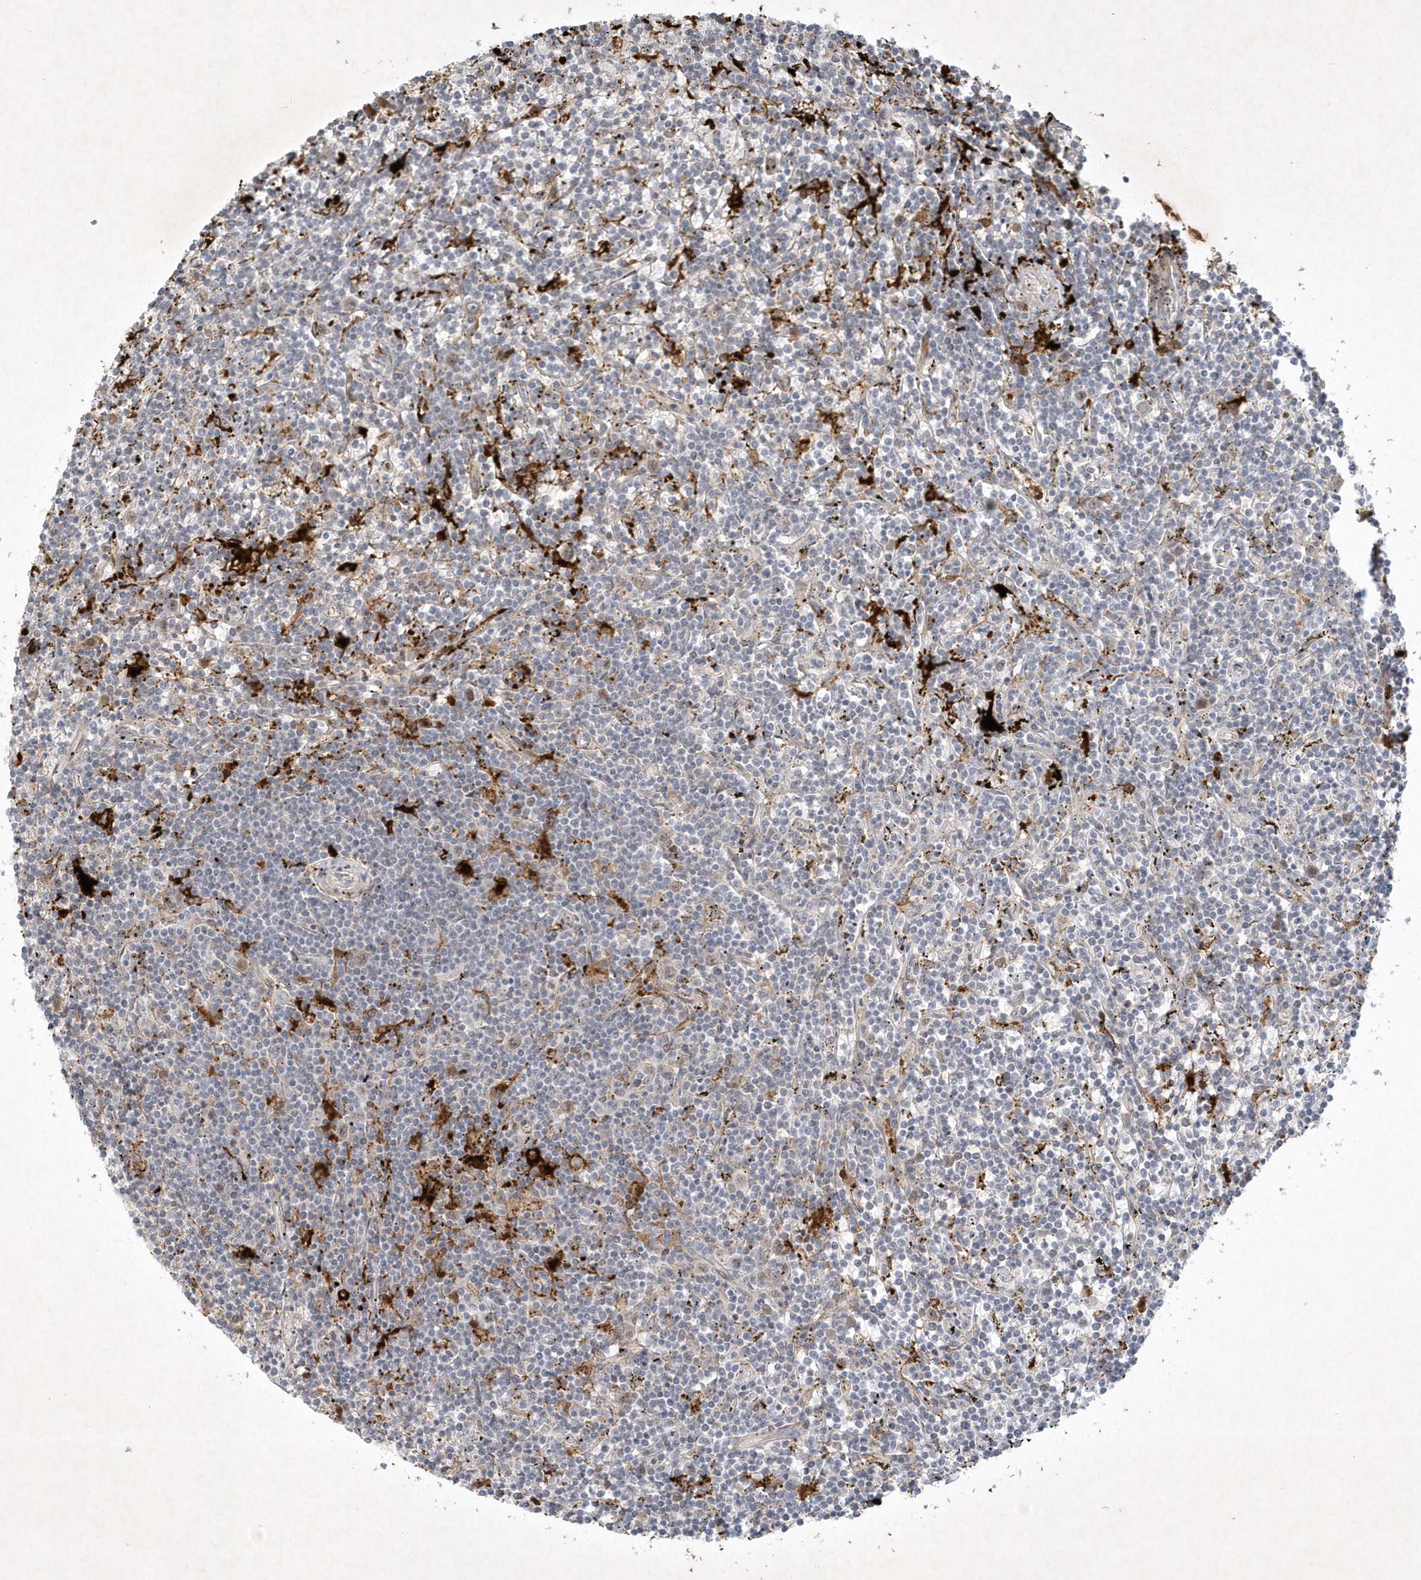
{"staining": {"intensity": "negative", "quantity": "none", "location": "none"}, "tissue": "lymphoma", "cell_type": "Tumor cells", "image_type": "cancer", "snomed": [{"axis": "morphology", "description": "Malignant lymphoma, non-Hodgkin's type, Low grade"}, {"axis": "topography", "description": "Spleen"}], "caption": "A micrograph of human lymphoma is negative for staining in tumor cells.", "gene": "THG1L", "patient": {"sex": "male", "age": 76}}